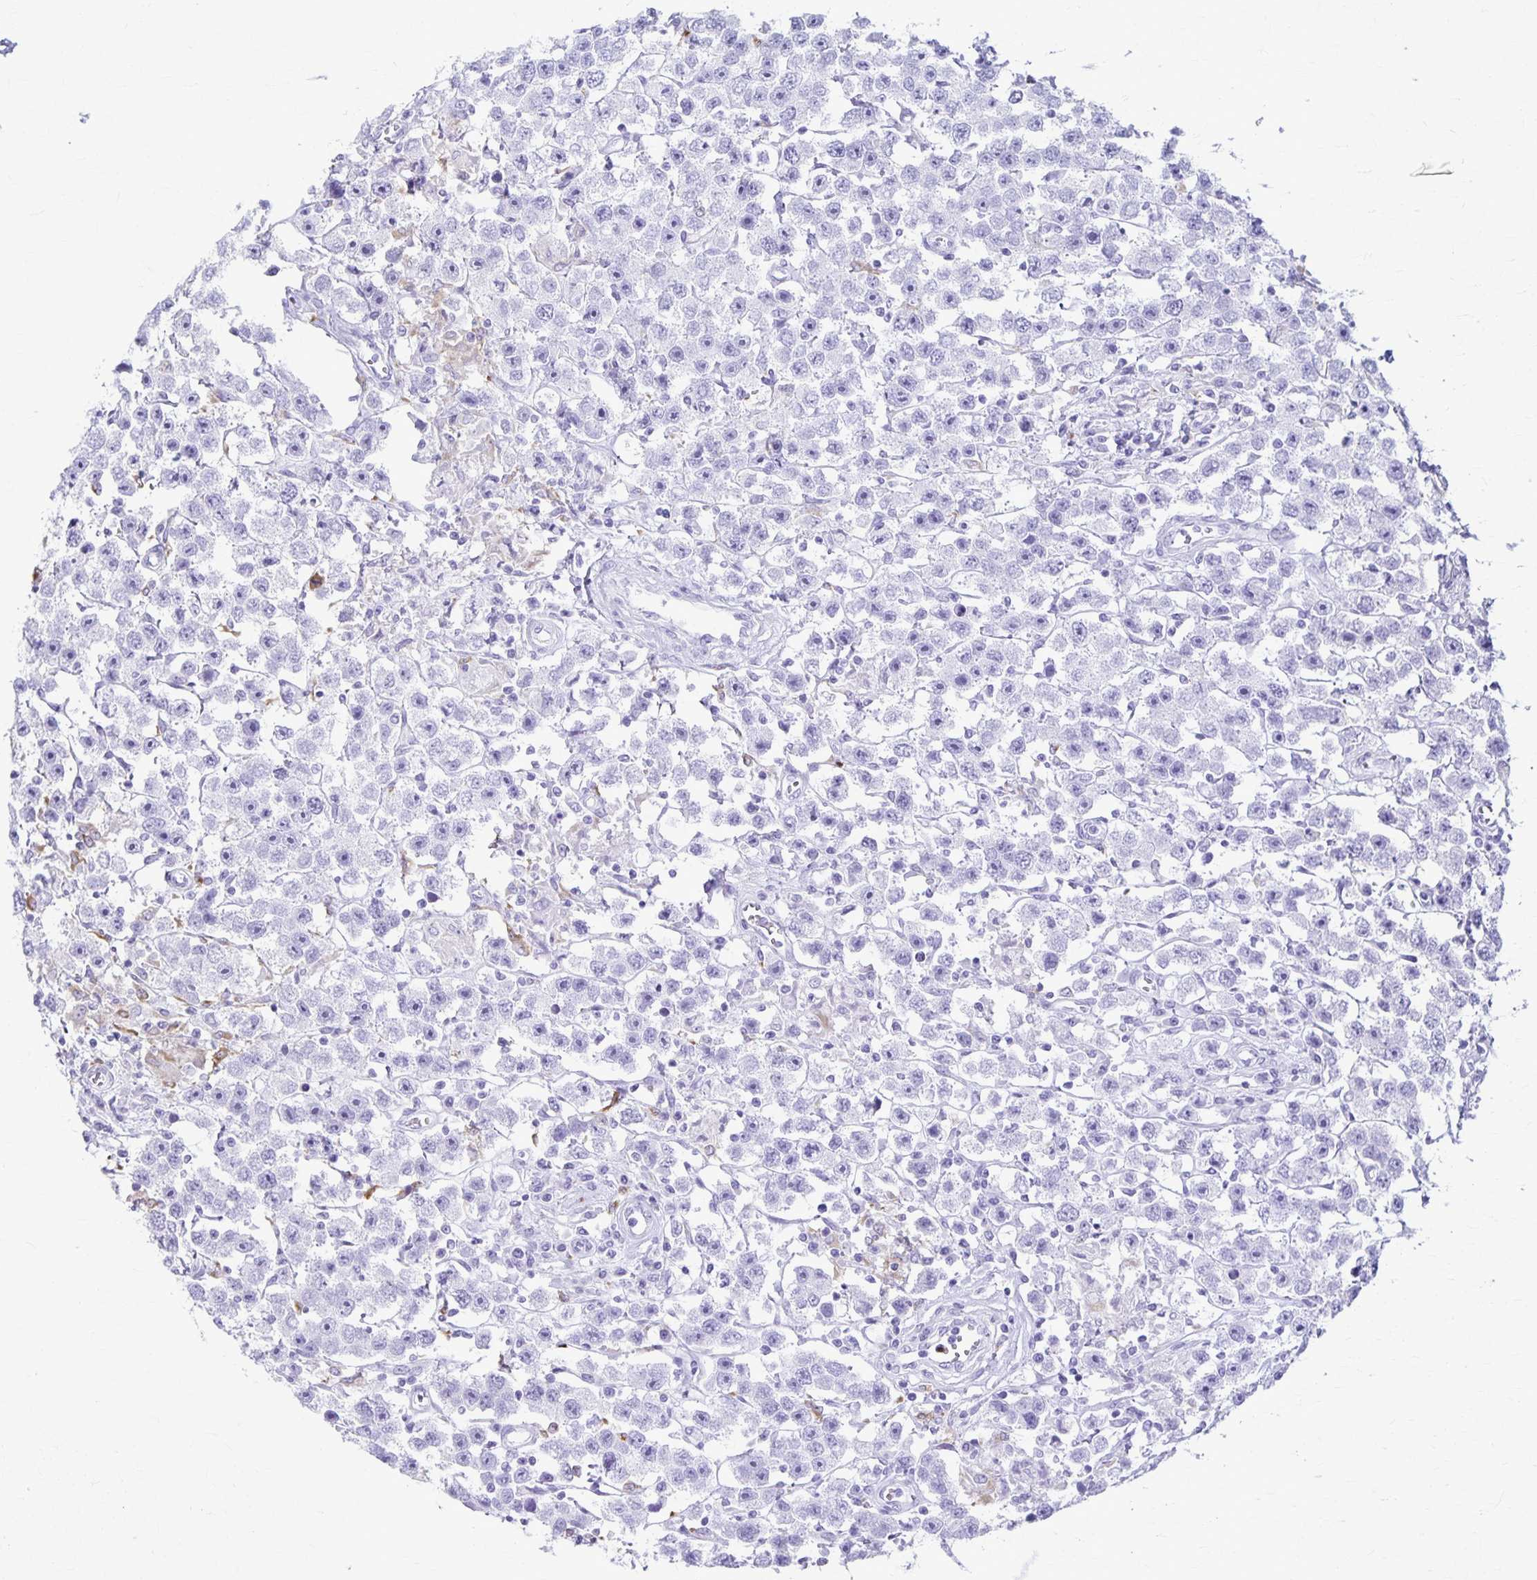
{"staining": {"intensity": "negative", "quantity": "none", "location": "none"}, "tissue": "testis cancer", "cell_type": "Tumor cells", "image_type": "cancer", "snomed": [{"axis": "morphology", "description": "Seminoma, NOS"}, {"axis": "topography", "description": "Testis"}], "caption": "Tumor cells show no significant protein expression in testis cancer.", "gene": "RTN1", "patient": {"sex": "male", "age": 45}}